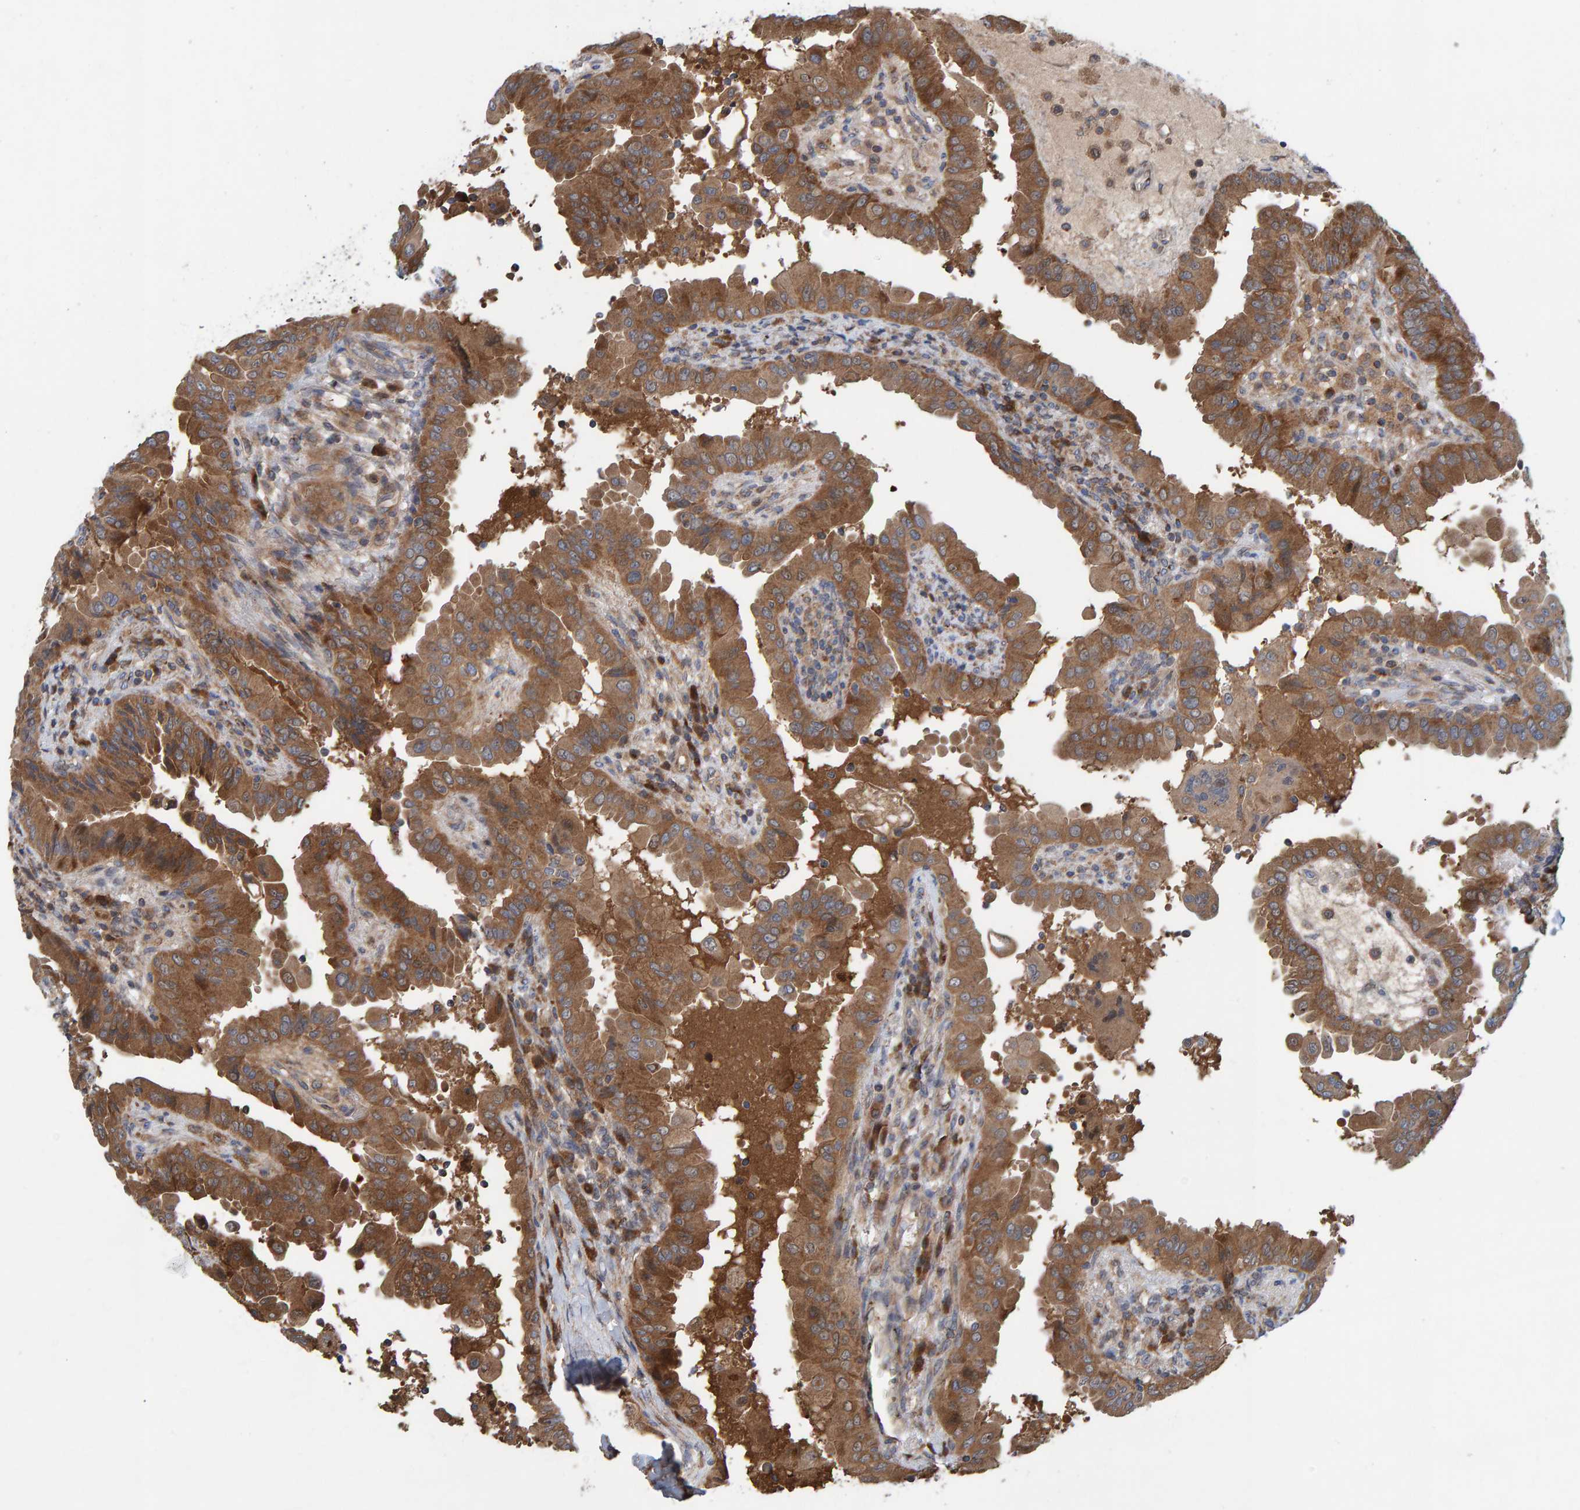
{"staining": {"intensity": "moderate", "quantity": ">75%", "location": "cytoplasmic/membranous"}, "tissue": "thyroid cancer", "cell_type": "Tumor cells", "image_type": "cancer", "snomed": [{"axis": "morphology", "description": "Papillary adenocarcinoma, NOS"}, {"axis": "topography", "description": "Thyroid gland"}], "caption": "Brown immunohistochemical staining in thyroid cancer exhibits moderate cytoplasmic/membranous expression in about >75% of tumor cells.", "gene": "KIAA0753", "patient": {"sex": "male", "age": 33}}